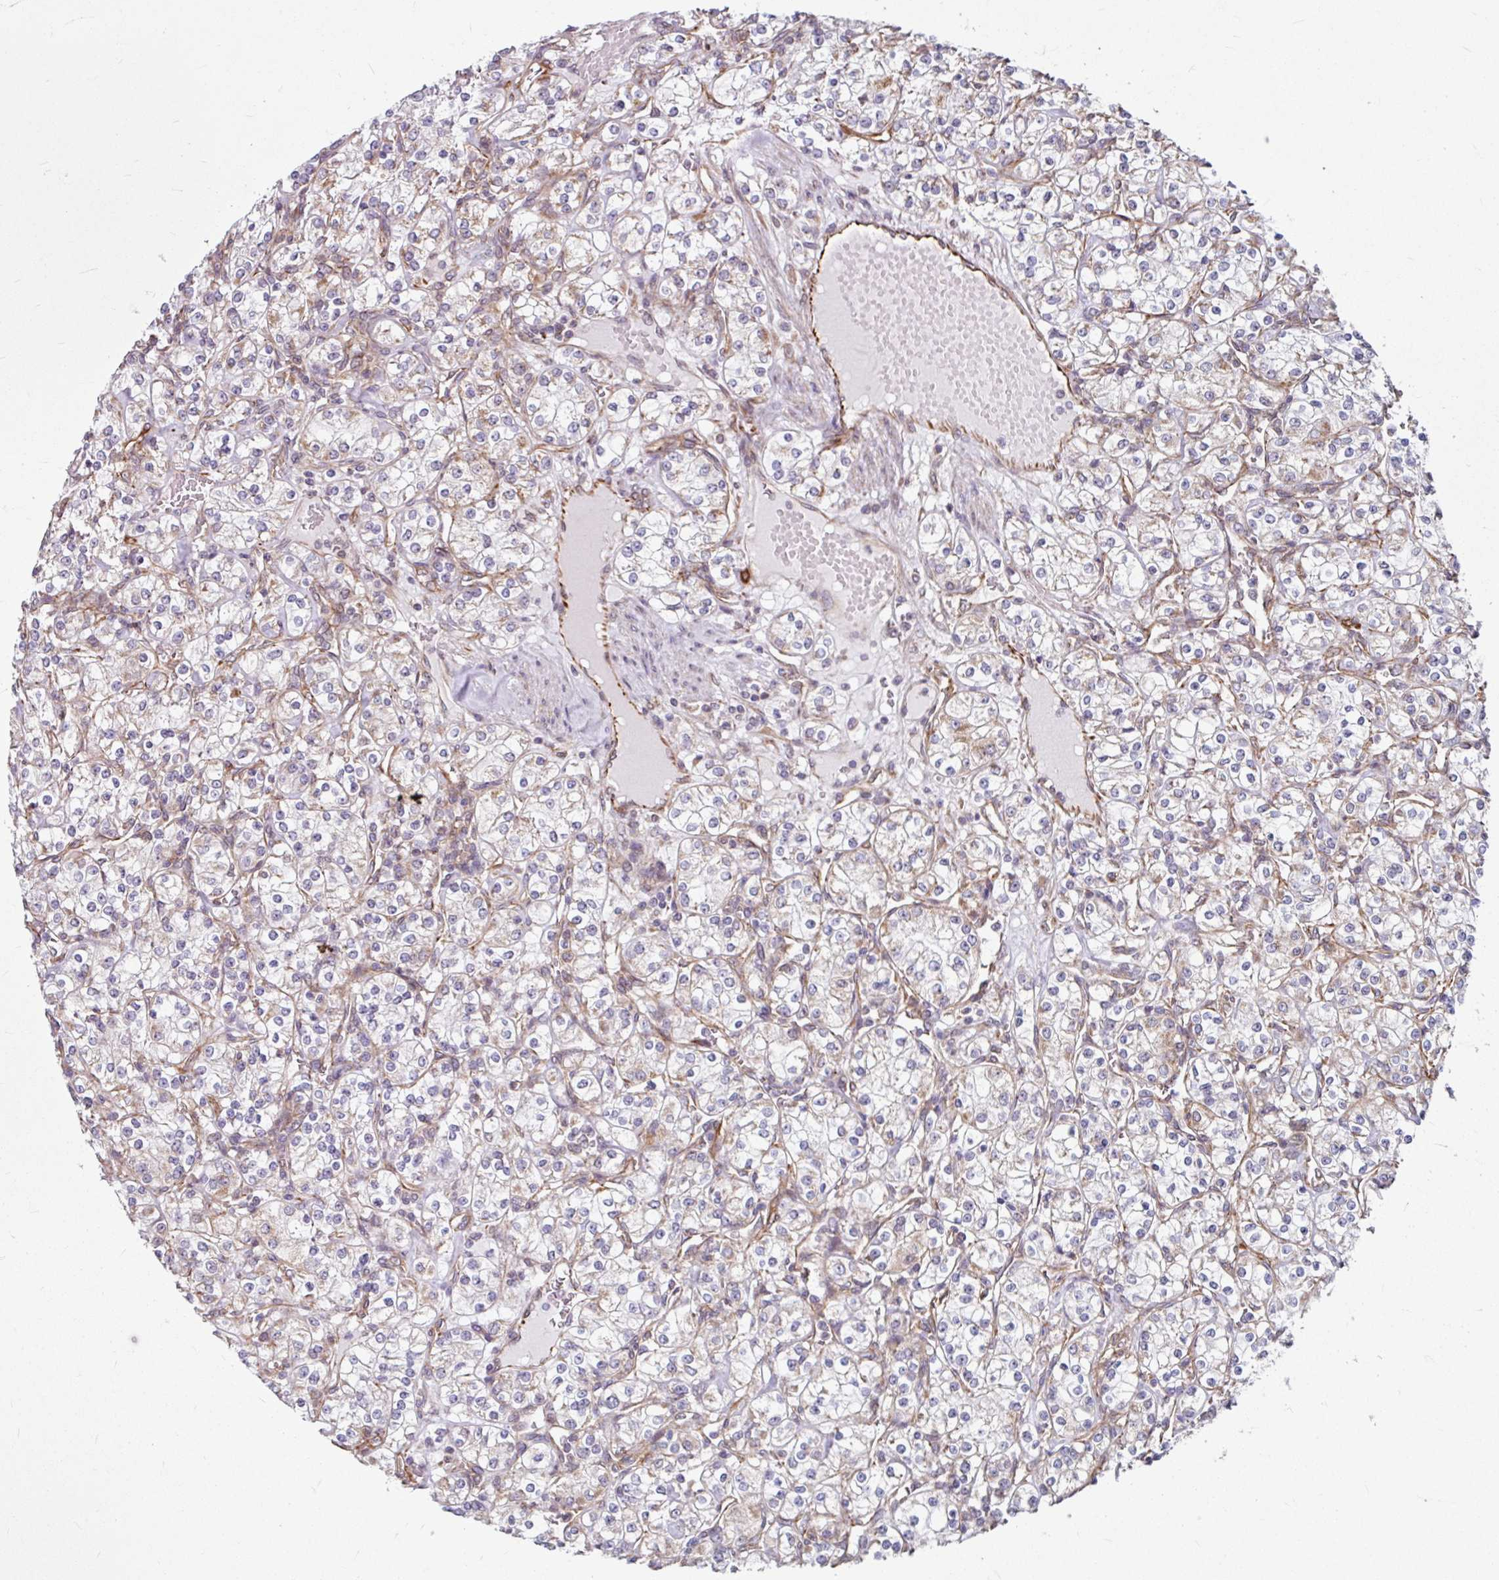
{"staining": {"intensity": "negative", "quantity": "none", "location": "none"}, "tissue": "renal cancer", "cell_type": "Tumor cells", "image_type": "cancer", "snomed": [{"axis": "morphology", "description": "Adenocarcinoma, NOS"}, {"axis": "topography", "description": "Kidney"}], "caption": "Tumor cells are negative for protein expression in human renal cancer (adenocarcinoma). (Brightfield microscopy of DAB (3,3'-diaminobenzidine) immunohistochemistry at high magnification).", "gene": "DAAM2", "patient": {"sex": "male", "age": 77}}